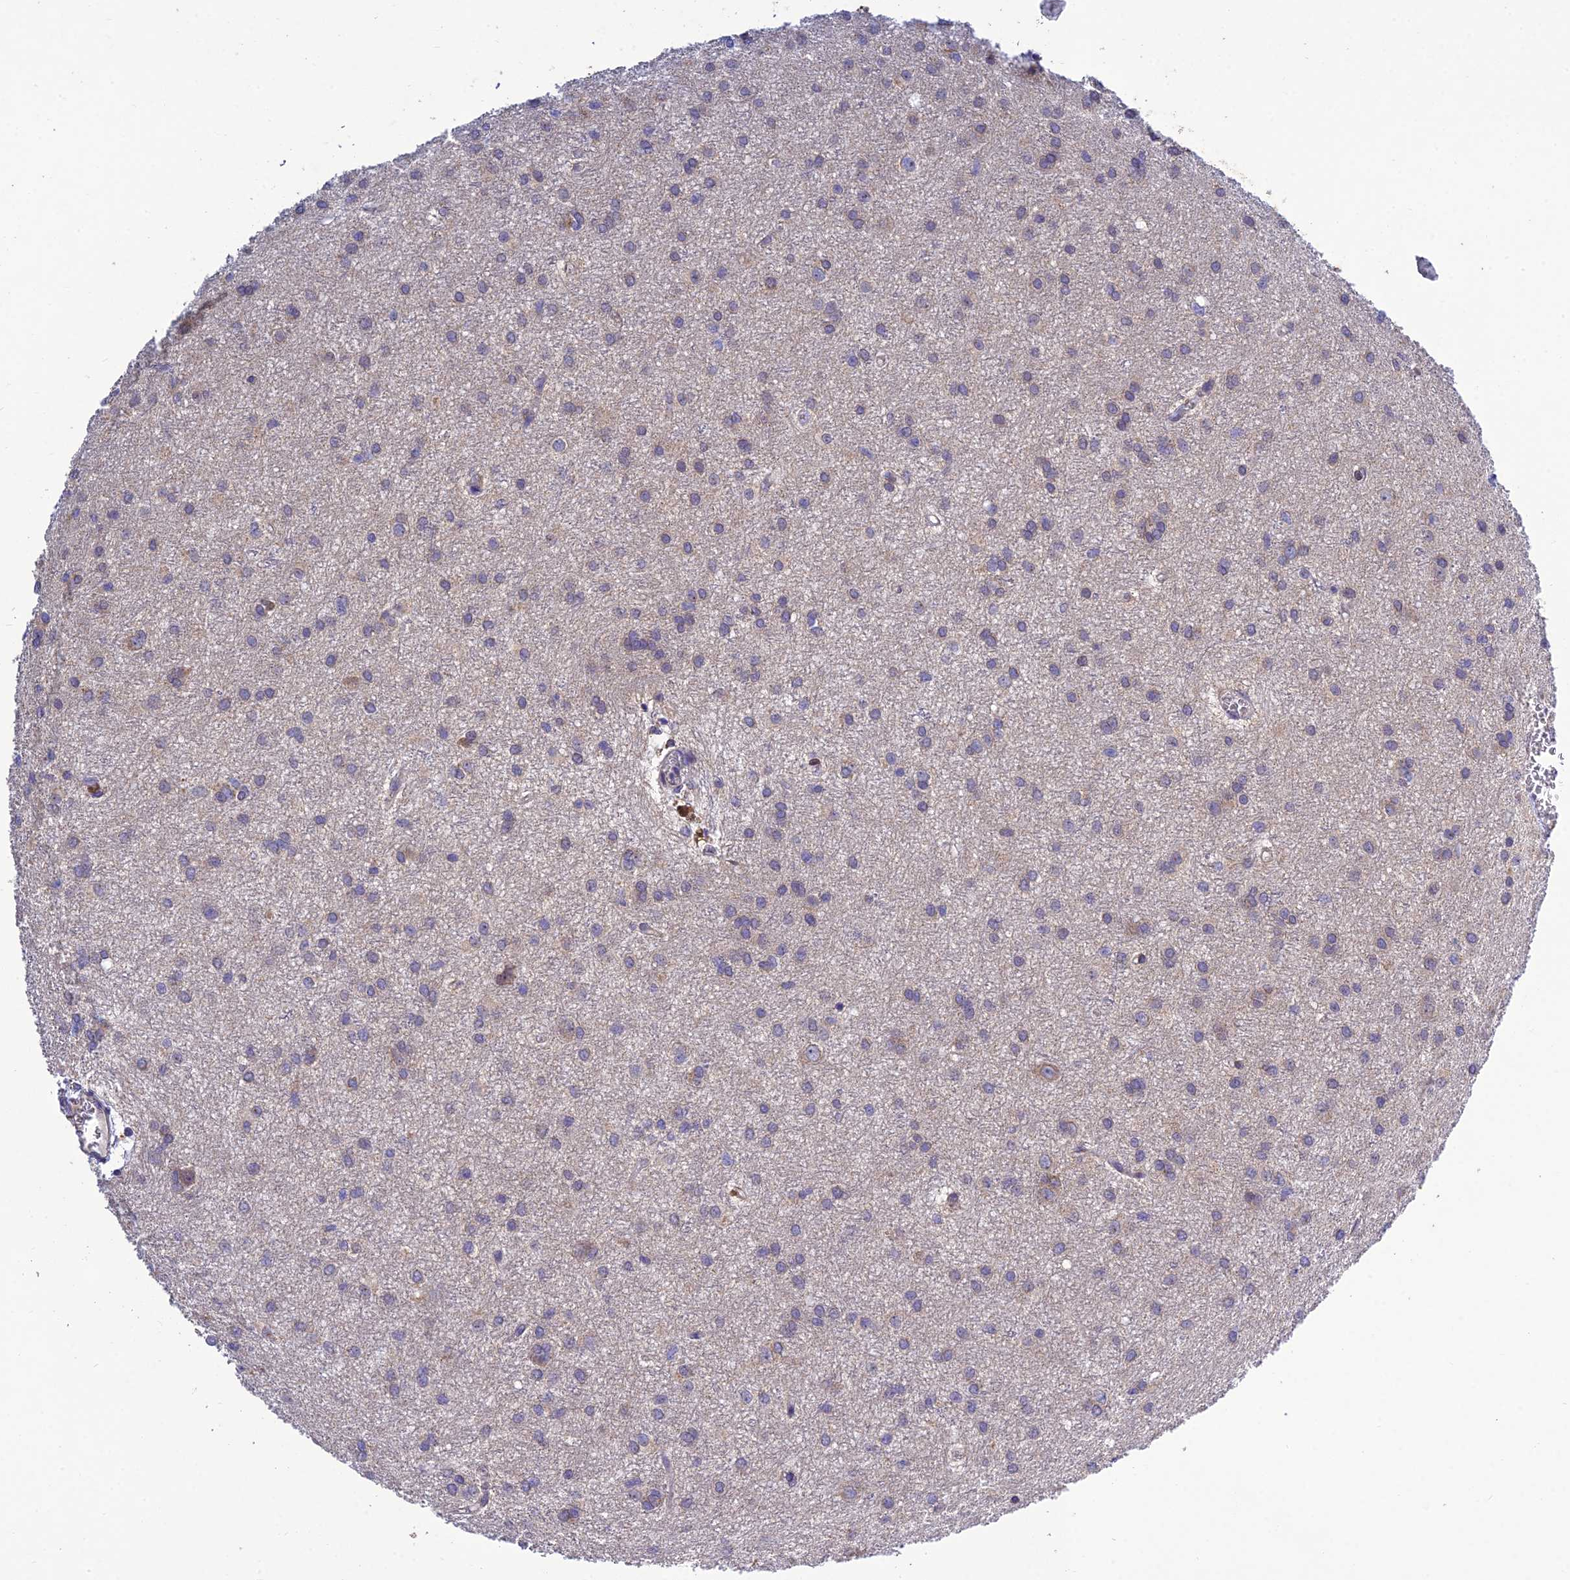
{"staining": {"intensity": "negative", "quantity": "none", "location": "none"}, "tissue": "glioma", "cell_type": "Tumor cells", "image_type": "cancer", "snomed": [{"axis": "morphology", "description": "Glioma, malignant, High grade"}, {"axis": "topography", "description": "Brain"}], "caption": "Micrograph shows no protein expression in tumor cells of glioma tissue.", "gene": "MGAT2", "patient": {"sex": "female", "age": 50}}